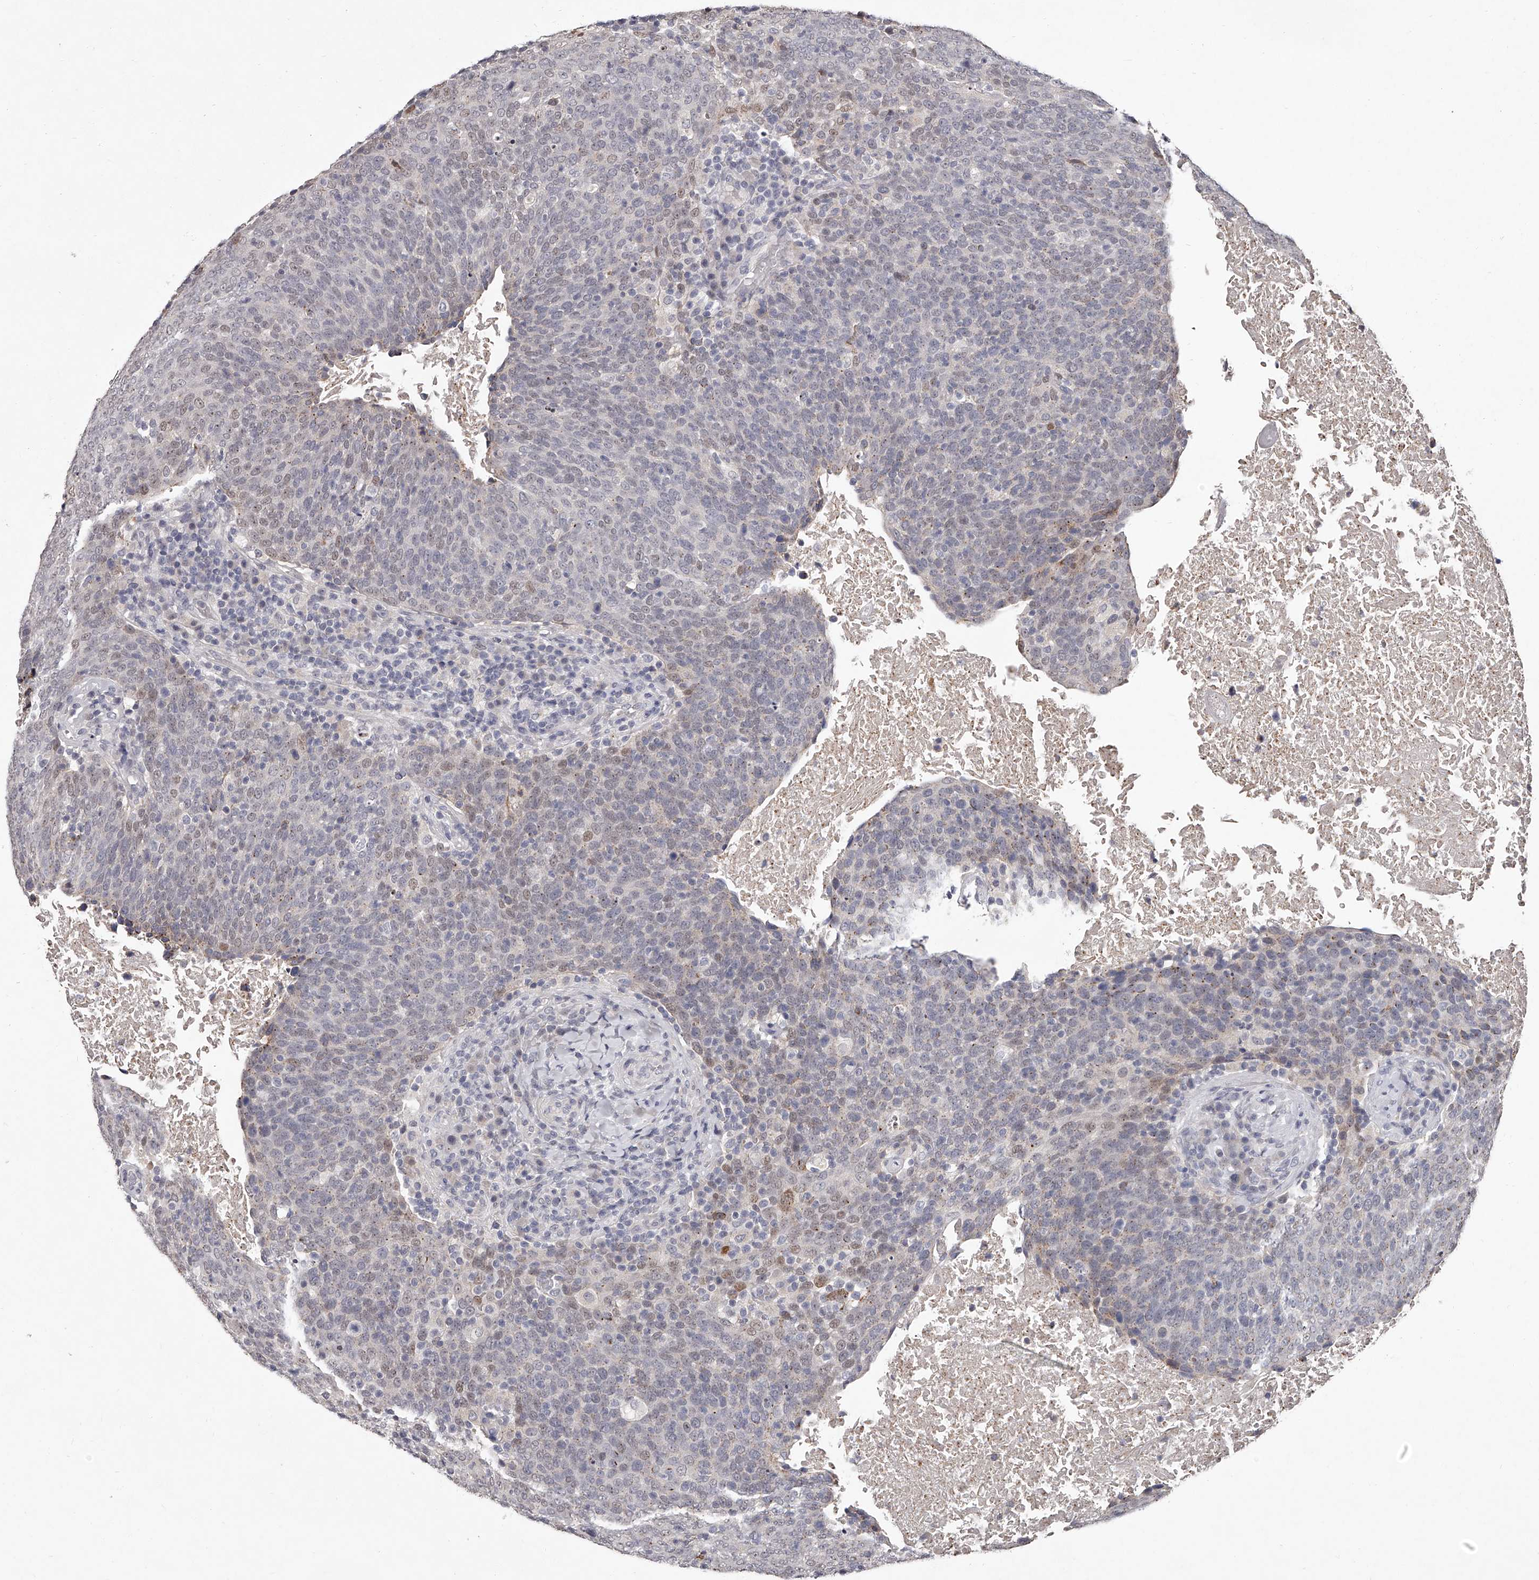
{"staining": {"intensity": "weak", "quantity": "<25%", "location": "nuclear"}, "tissue": "head and neck cancer", "cell_type": "Tumor cells", "image_type": "cancer", "snomed": [{"axis": "morphology", "description": "Squamous cell carcinoma, NOS"}, {"axis": "morphology", "description": "Squamous cell carcinoma, metastatic, NOS"}, {"axis": "topography", "description": "Lymph node"}, {"axis": "topography", "description": "Head-Neck"}], "caption": "A micrograph of head and neck cancer stained for a protein reveals no brown staining in tumor cells.", "gene": "NT5DC1", "patient": {"sex": "male", "age": 62}}